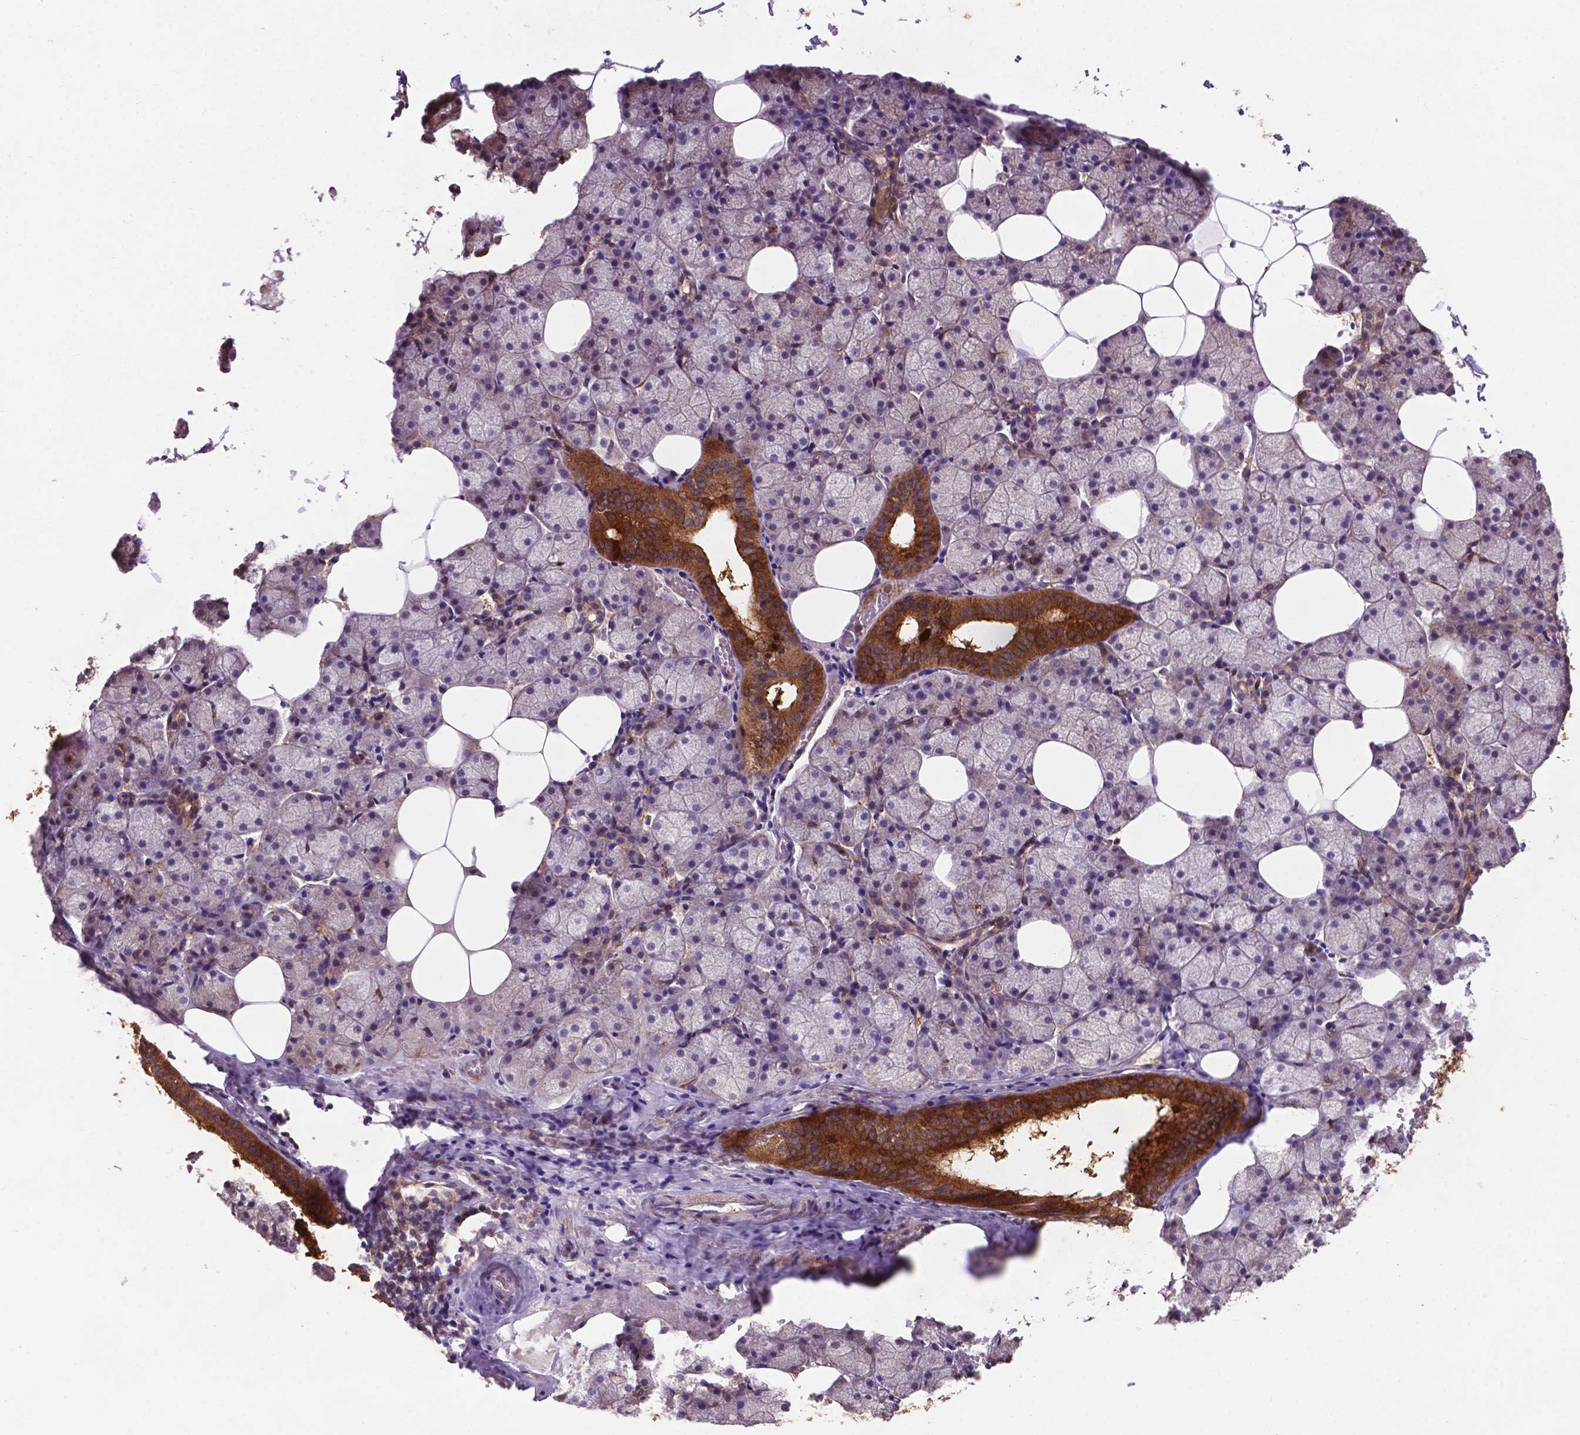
{"staining": {"intensity": "strong", "quantity": "<25%", "location": "cytoplasmic/membranous"}, "tissue": "salivary gland", "cell_type": "Glandular cells", "image_type": "normal", "snomed": [{"axis": "morphology", "description": "Normal tissue, NOS"}, {"axis": "topography", "description": "Salivary gland"}], "caption": "Immunohistochemistry (IHC) (DAB (3,3'-diaminobenzidine)) staining of unremarkable human salivary gland displays strong cytoplasmic/membranous protein positivity in approximately <25% of glandular cells.", "gene": "SMAD3", "patient": {"sex": "male", "age": 38}}